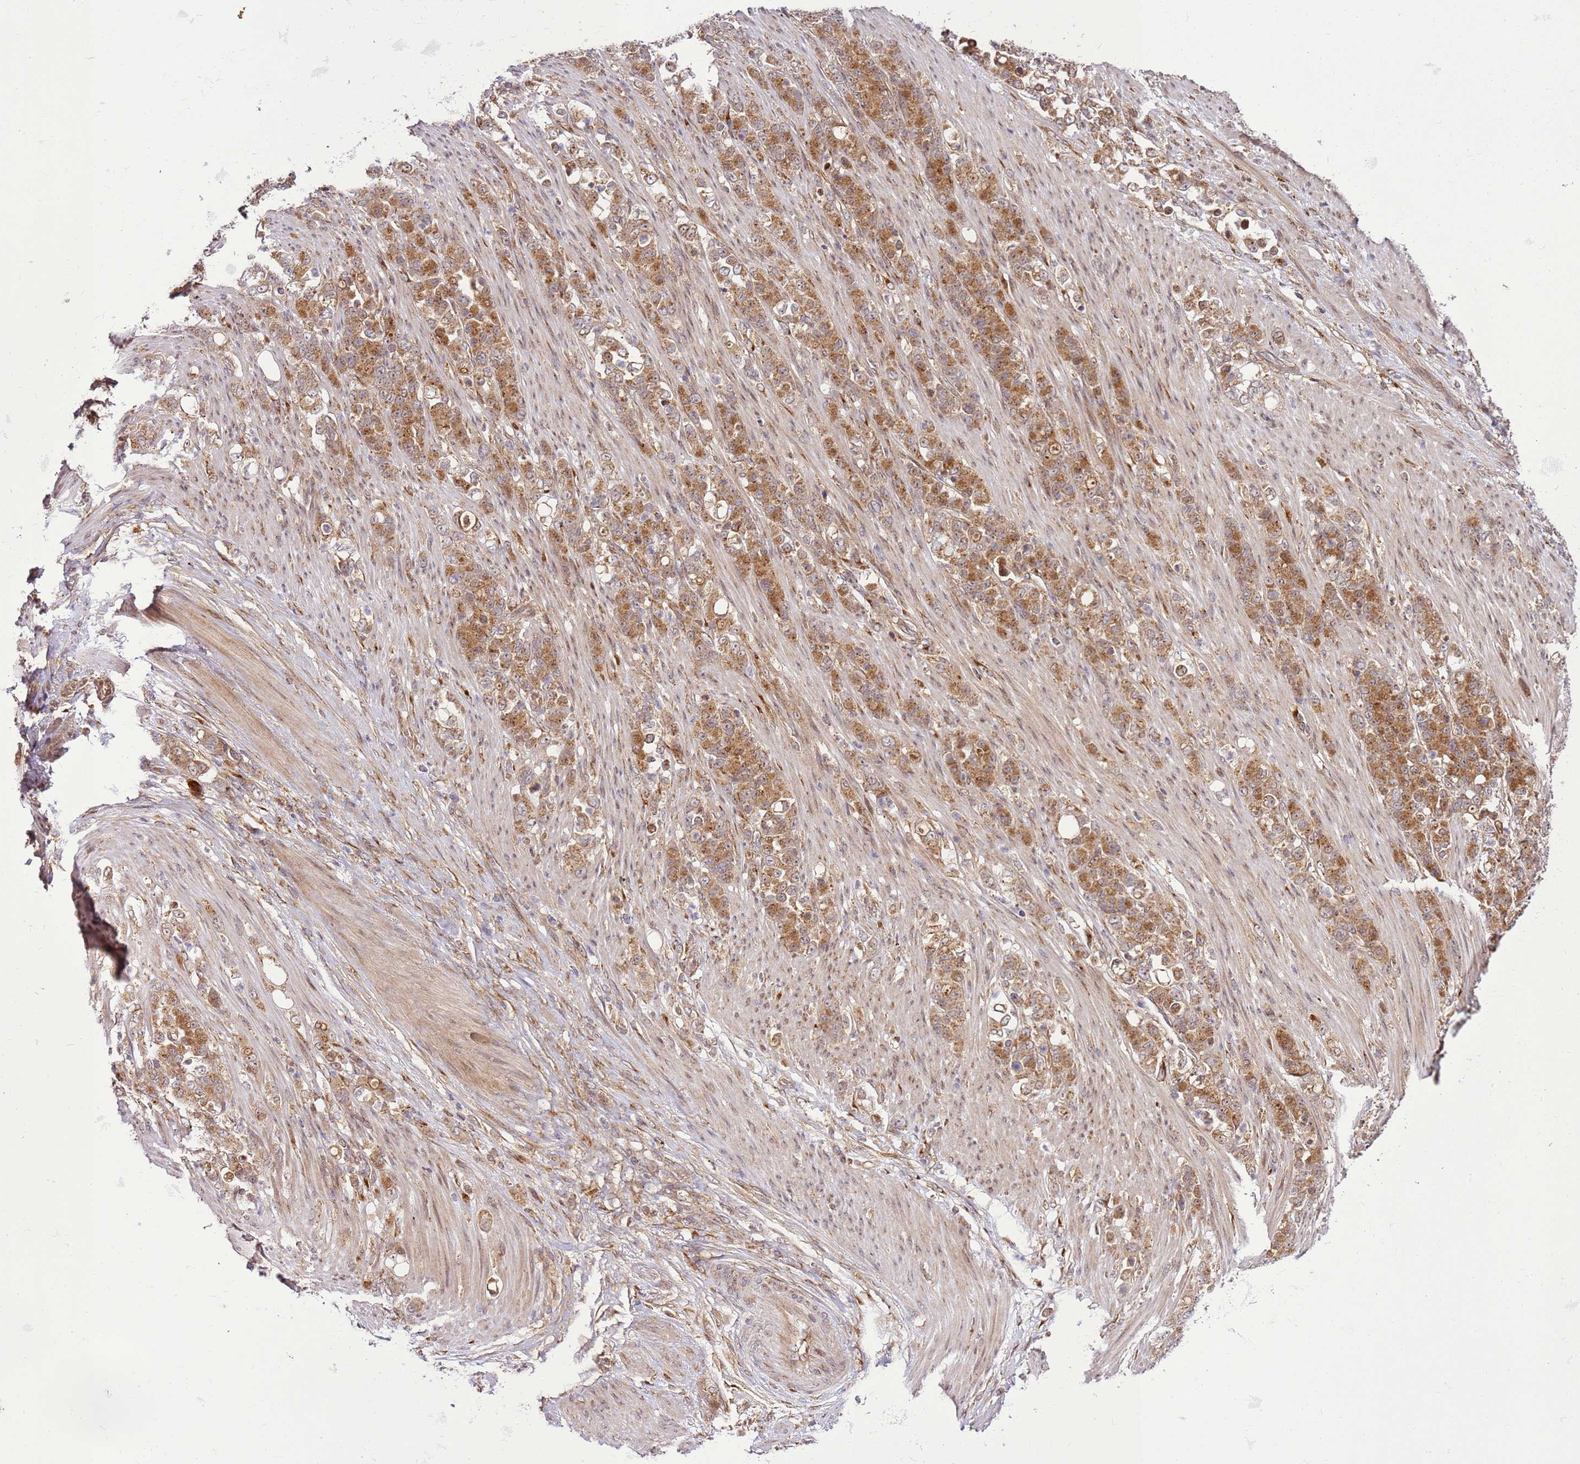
{"staining": {"intensity": "moderate", "quantity": ">75%", "location": "cytoplasmic/membranous"}, "tissue": "stomach cancer", "cell_type": "Tumor cells", "image_type": "cancer", "snomed": [{"axis": "morphology", "description": "Normal tissue, NOS"}, {"axis": "morphology", "description": "Adenocarcinoma, NOS"}, {"axis": "topography", "description": "Stomach"}], "caption": "Immunohistochemical staining of stomach adenocarcinoma exhibits medium levels of moderate cytoplasmic/membranous staining in approximately >75% of tumor cells. (brown staining indicates protein expression, while blue staining denotes nuclei).", "gene": "RASA3", "patient": {"sex": "female", "age": 79}}